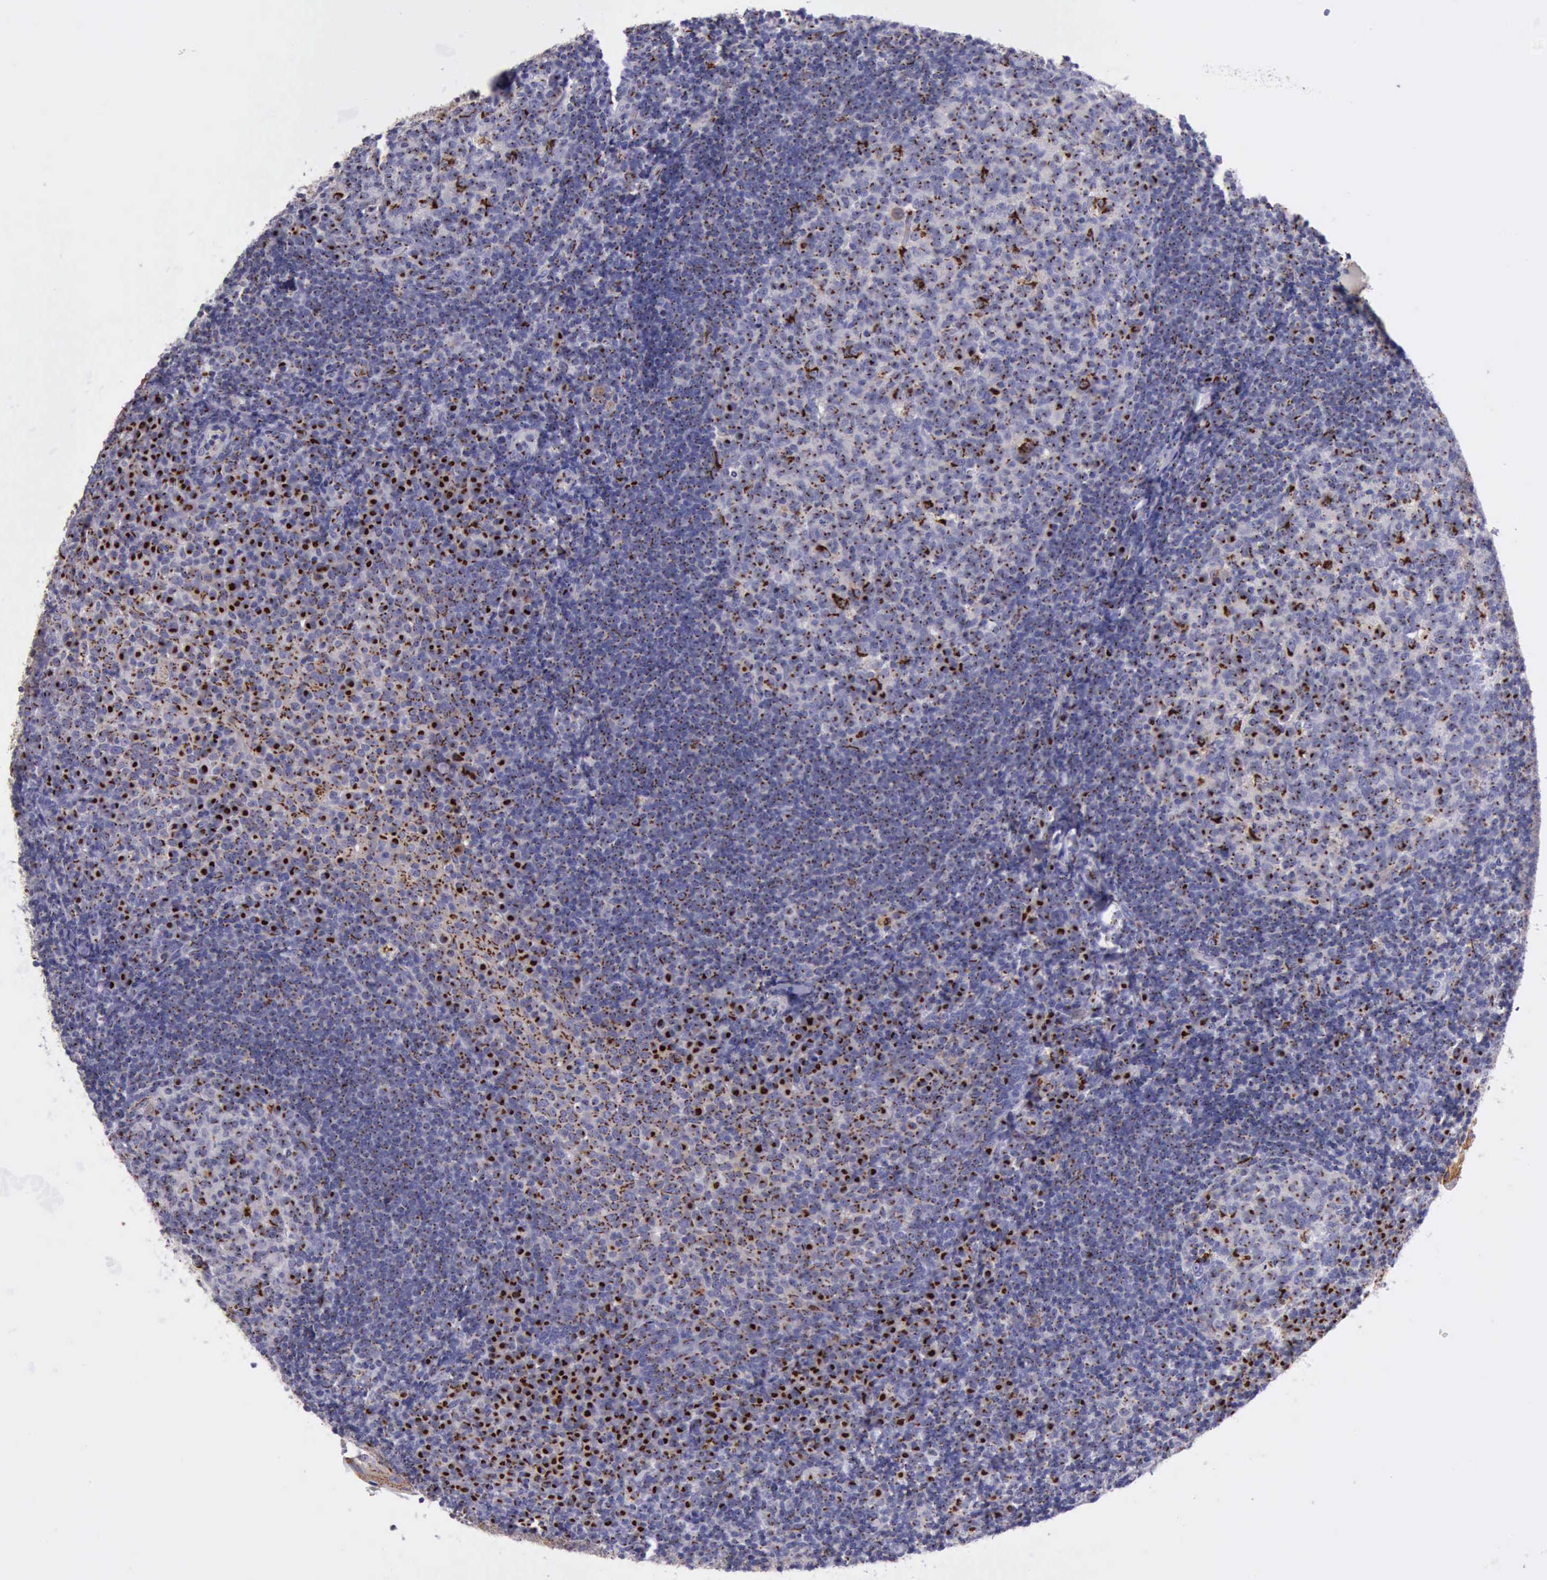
{"staining": {"intensity": "strong", "quantity": ">75%", "location": "cytoplasmic/membranous"}, "tissue": "tonsil", "cell_type": "Germinal center cells", "image_type": "normal", "snomed": [{"axis": "morphology", "description": "Normal tissue, NOS"}, {"axis": "topography", "description": "Tonsil"}], "caption": "Protein expression analysis of unremarkable tonsil exhibits strong cytoplasmic/membranous expression in approximately >75% of germinal center cells.", "gene": "GOLGA5", "patient": {"sex": "female", "age": 40}}